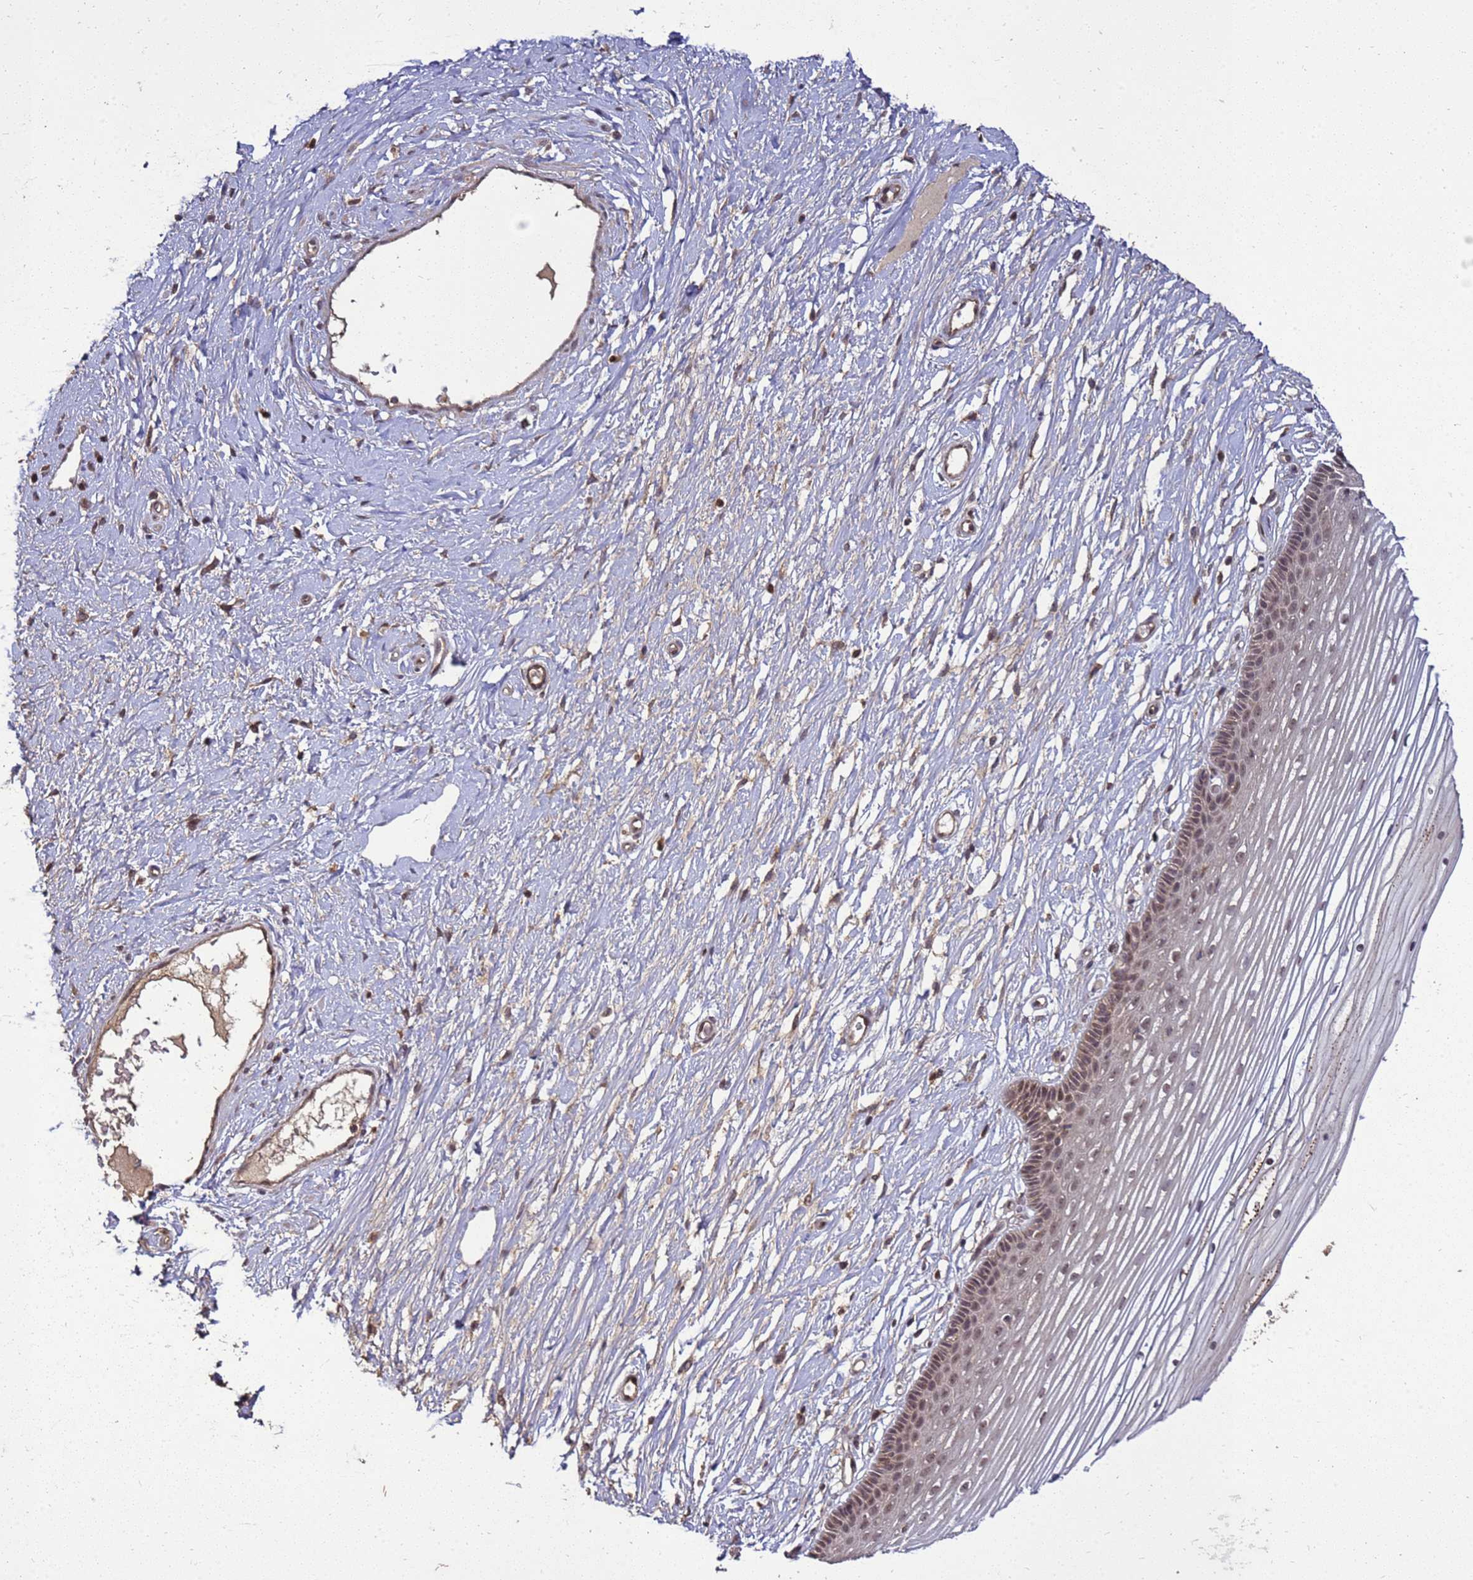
{"staining": {"intensity": "moderate", "quantity": ">75%", "location": "nuclear"}, "tissue": "vagina", "cell_type": "Squamous epithelial cells", "image_type": "normal", "snomed": [{"axis": "morphology", "description": "Normal tissue, NOS"}, {"axis": "topography", "description": "Vagina"}, {"axis": "topography", "description": "Cervix"}], "caption": "Immunohistochemical staining of benign human vagina reveals medium levels of moderate nuclear positivity in about >75% of squamous epithelial cells.", "gene": "CRBN", "patient": {"sex": "female", "age": 40}}